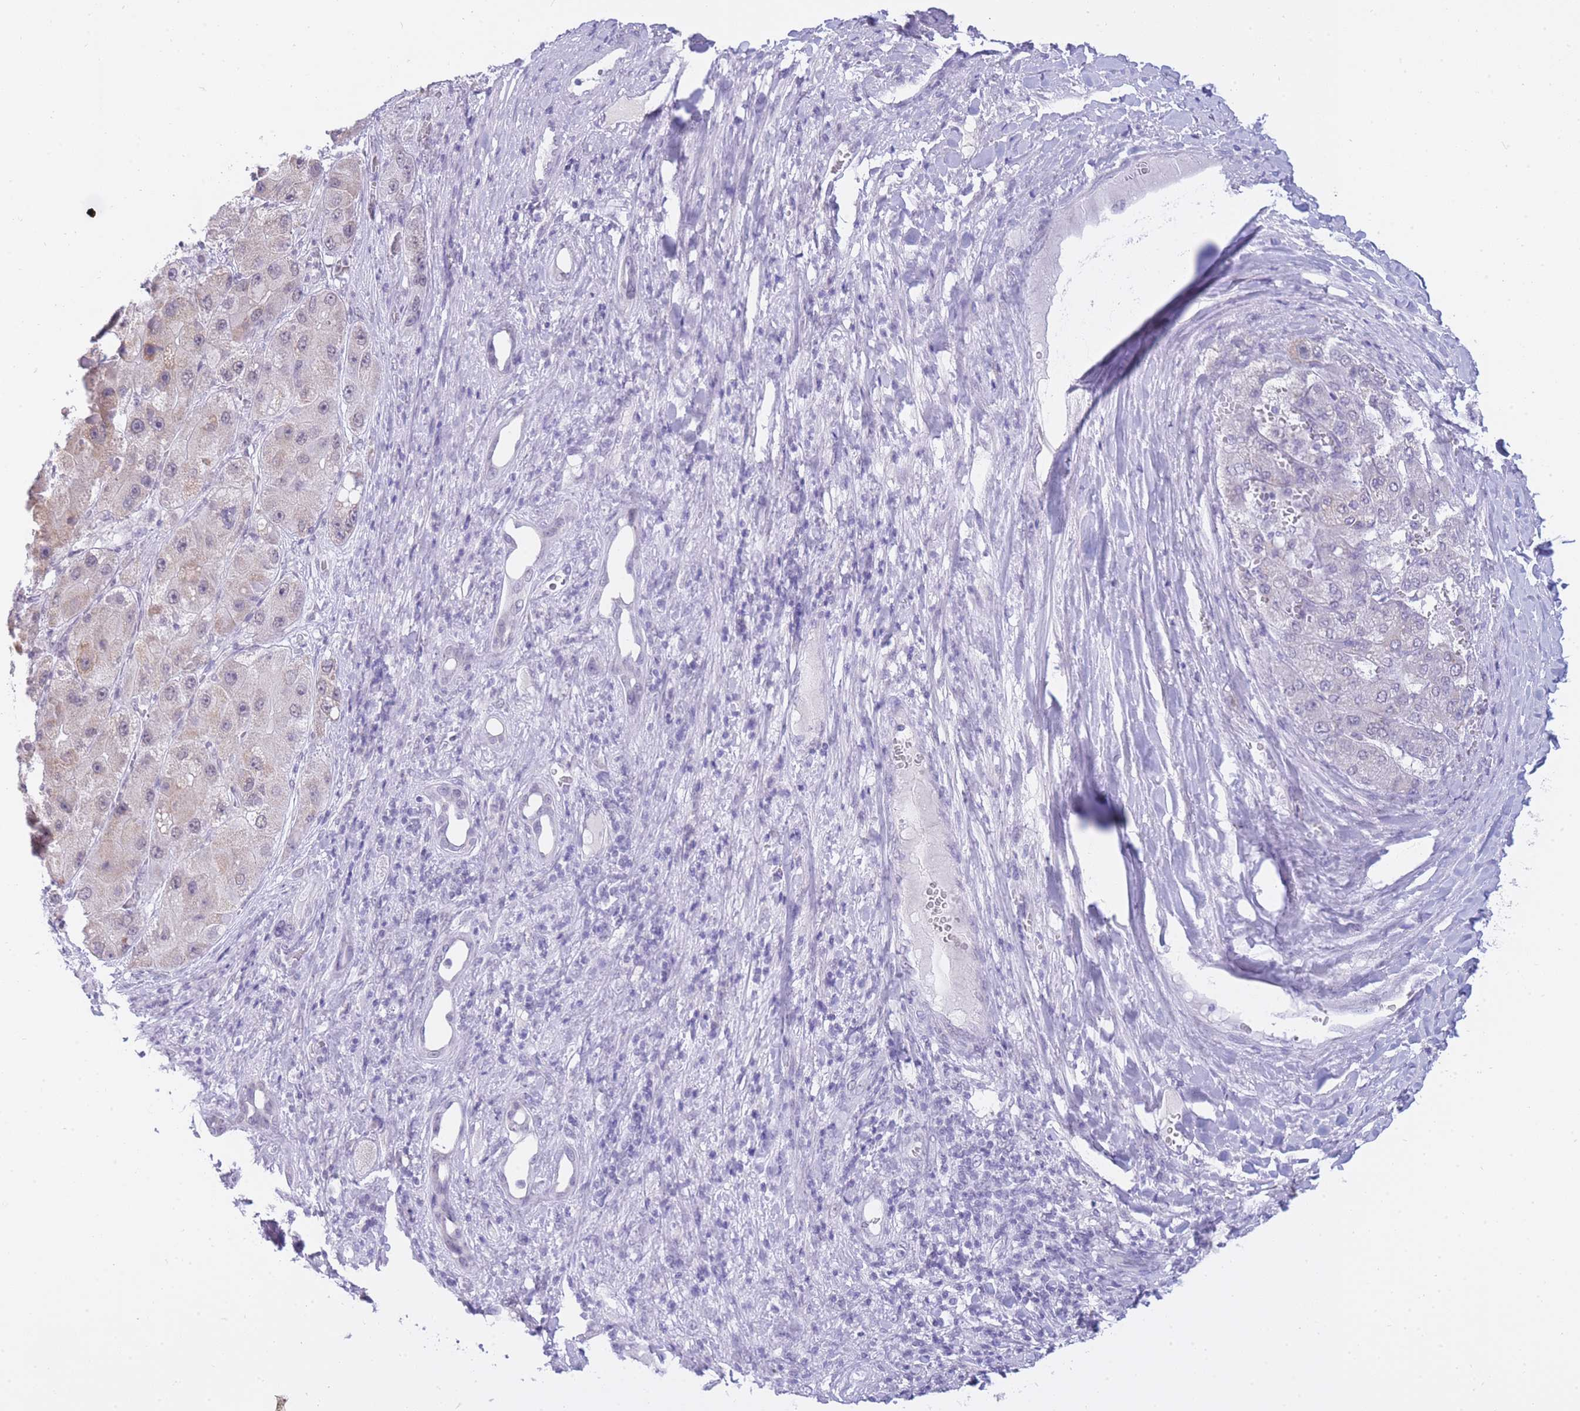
{"staining": {"intensity": "moderate", "quantity": "25%-75%", "location": "cytoplasmic/membranous,nuclear"}, "tissue": "liver cancer", "cell_type": "Tumor cells", "image_type": "cancer", "snomed": [{"axis": "morphology", "description": "Carcinoma, Hepatocellular, NOS"}, {"axis": "topography", "description": "Liver"}], "caption": "Immunohistochemical staining of liver cancer reveals moderate cytoplasmic/membranous and nuclear protein staining in about 25%-75% of tumor cells. (Stains: DAB in brown, nuclei in blue, Microscopy: brightfield microscopy at high magnification).", "gene": "FRAT2", "patient": {"sex": "female", "age": 73}}